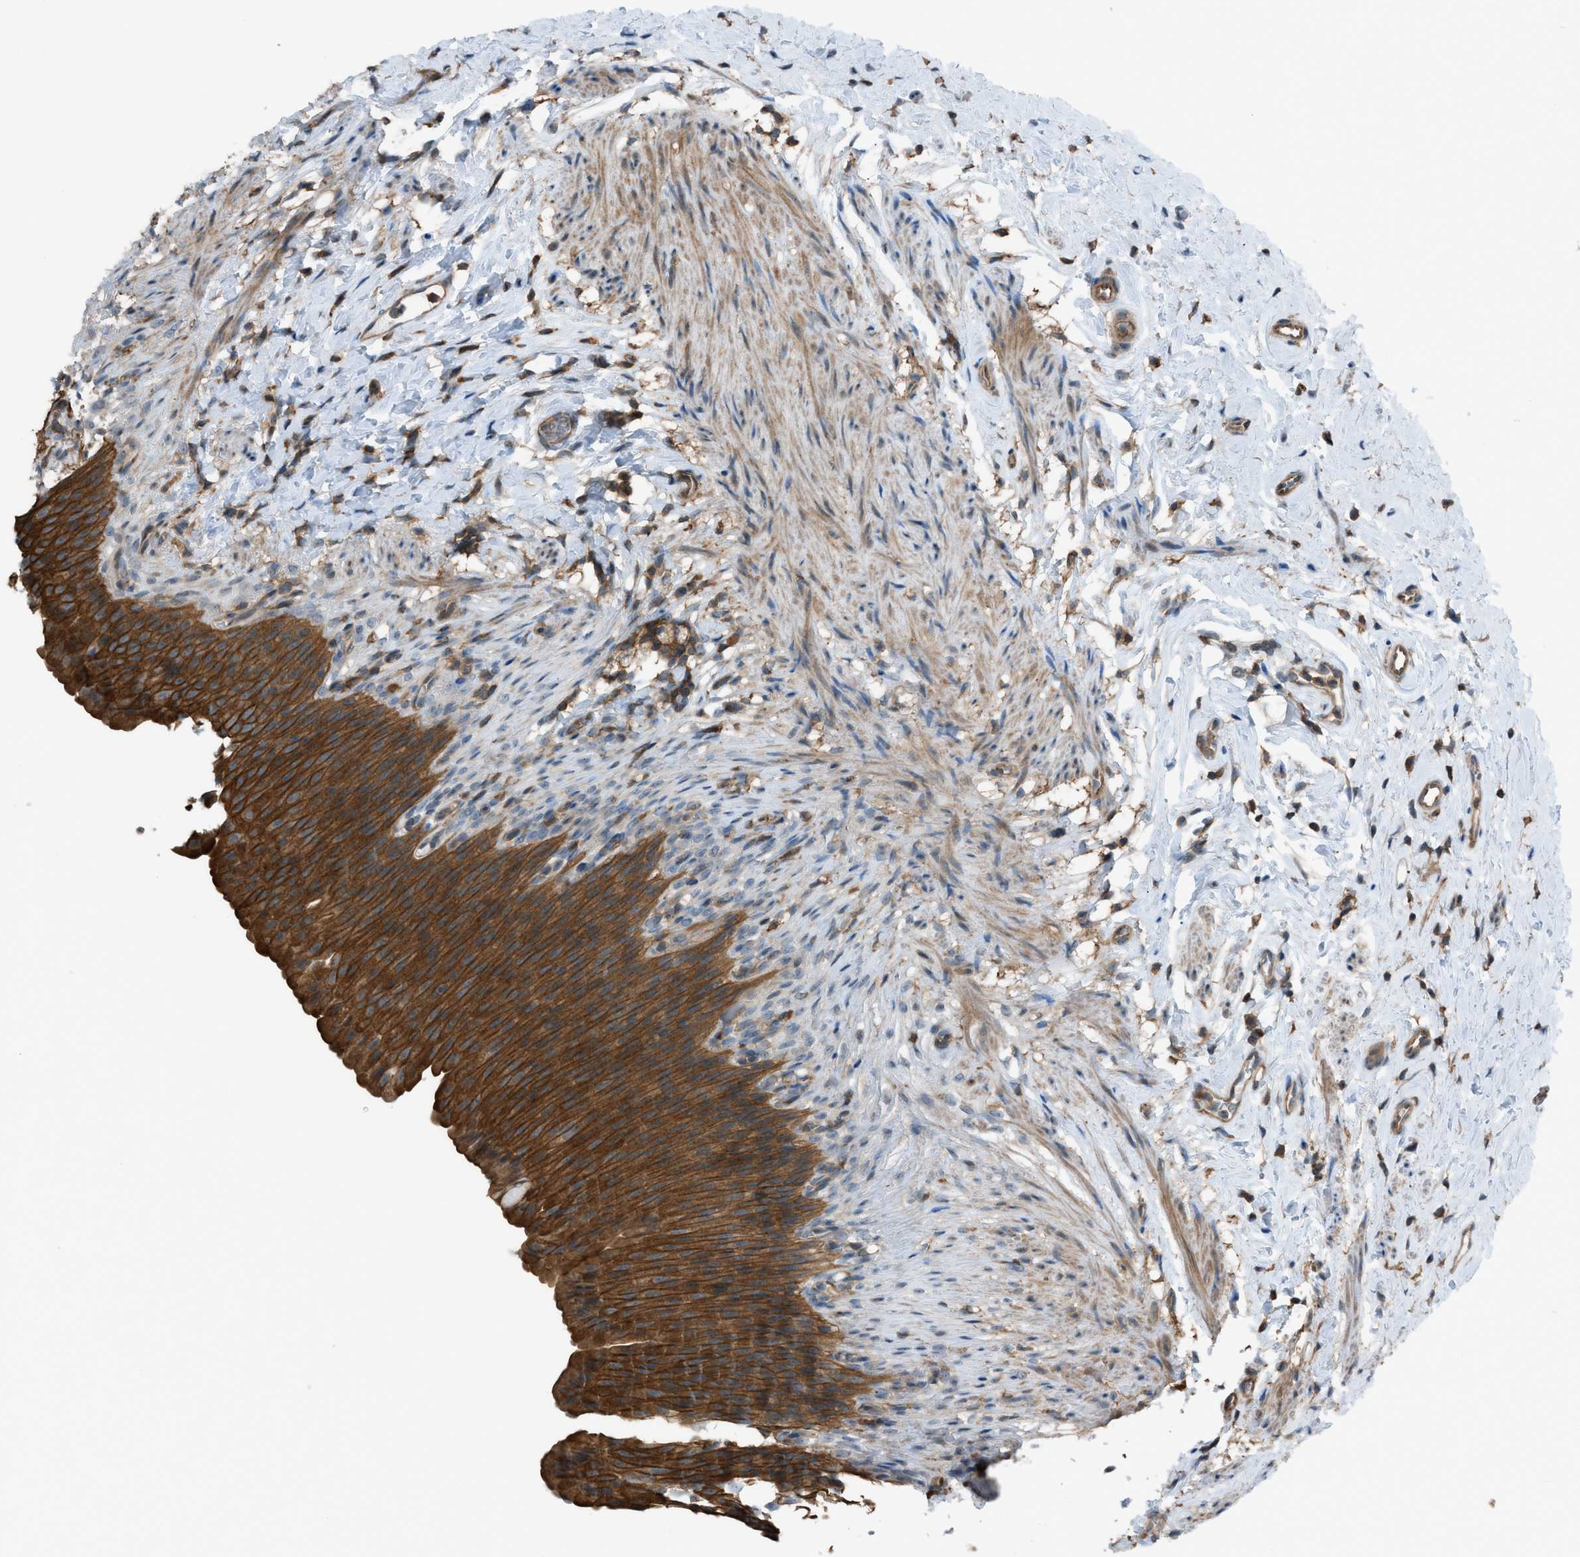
{"staining": {"intensity": "strong", "quantity": ">75%", "location": "cytoplasmic/membranous"}, "tissue": "urinary bladder", "cell_type": "Urothelial cells", "image_type": "normal", "snomed": [{"axis": "morphology", "description": "Normal tissue, NOS"}, {"axis": "topography", "description": "Urinary bladder"}], "caption": "DAB immunohistochemical staining of normal urinary bladder shows strong cytoplasmic/membranous protein positivity in about >75% of urothelial cells.", "gene": "DYRK1A", "patient": {"sex": "female", "age": 79}}